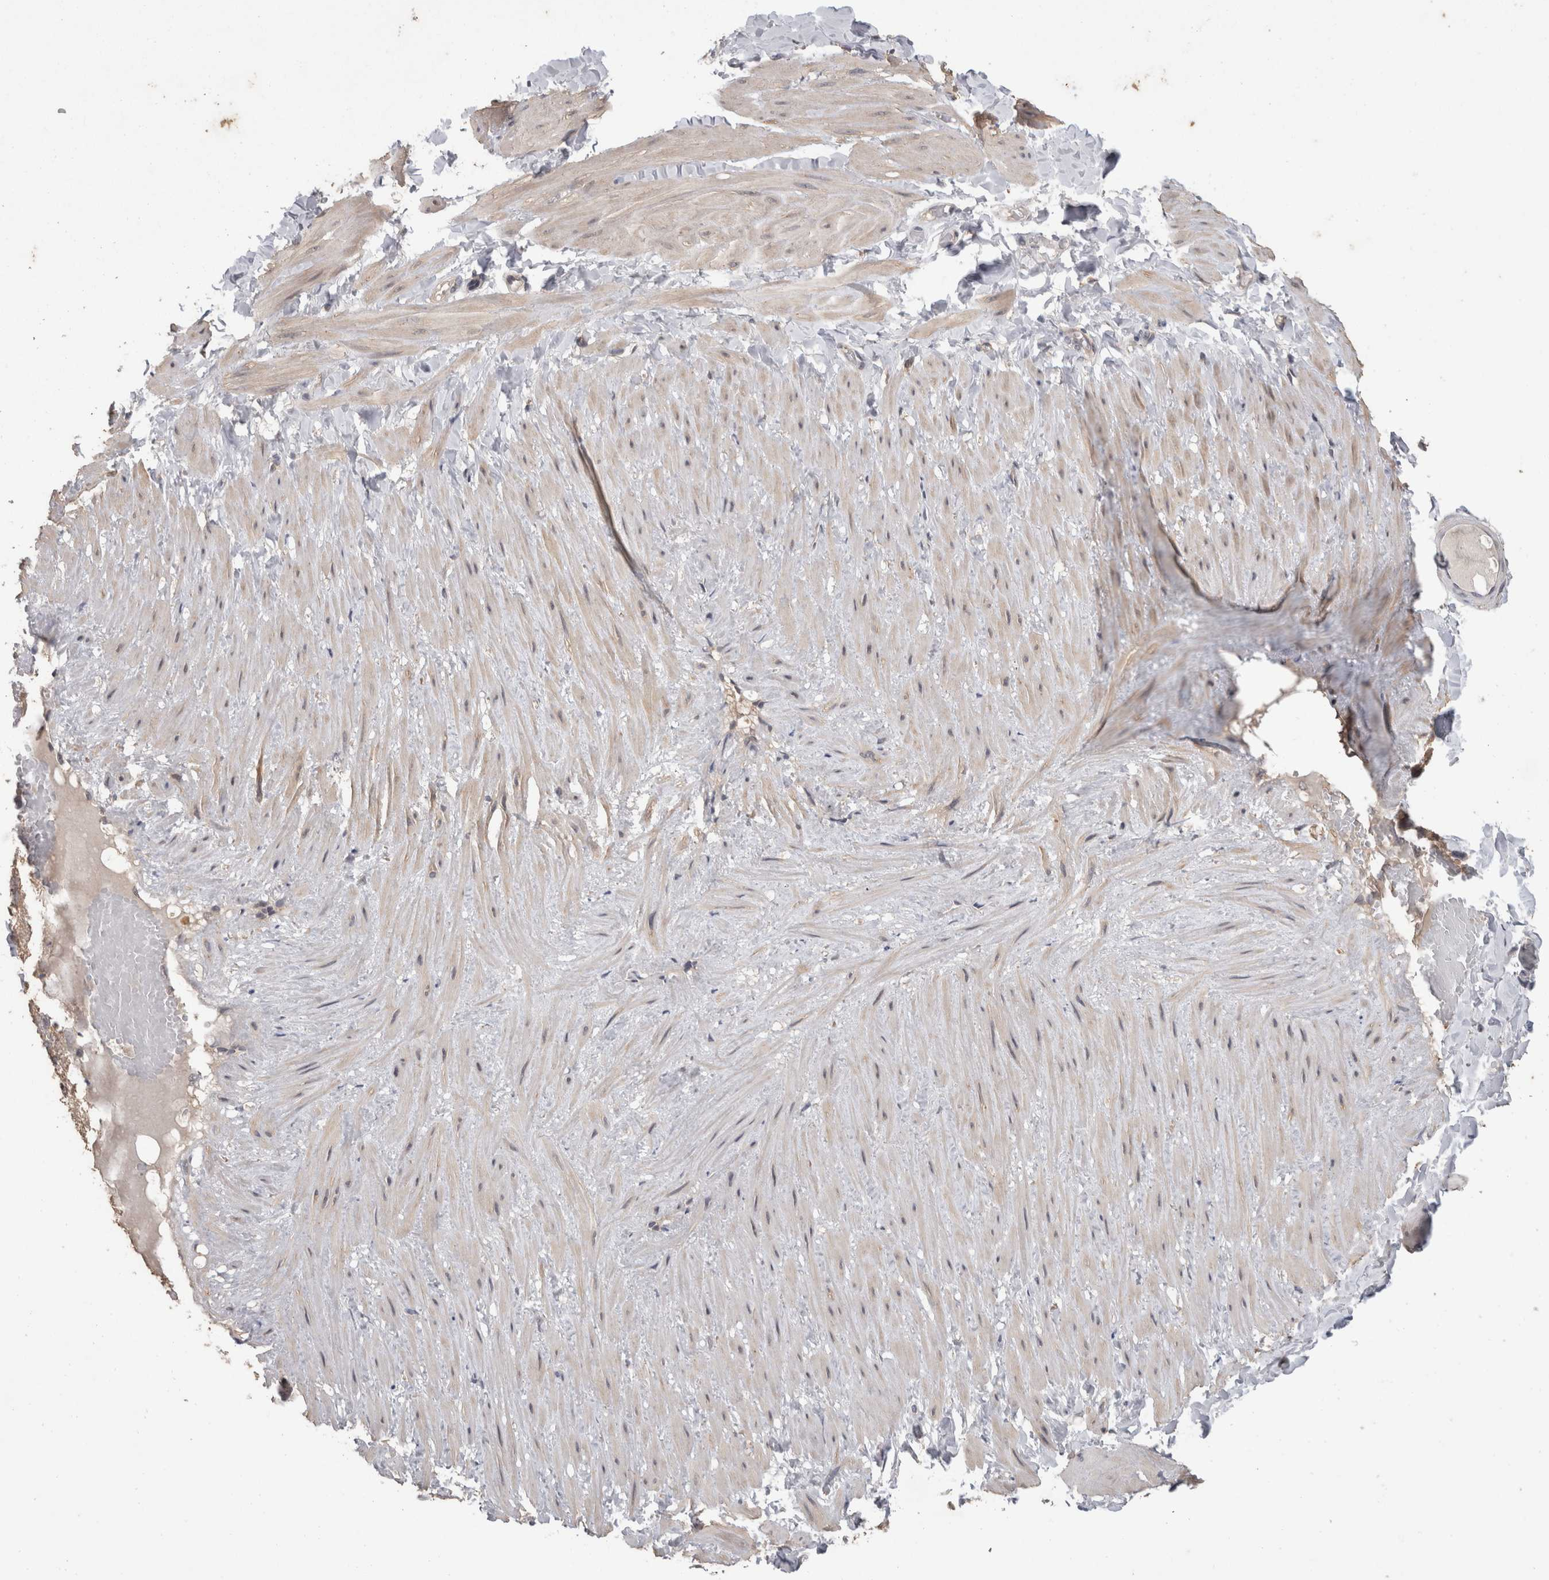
{"staining": {"intensity": "moderate", "quantity": "25%-75%", "location": "cytoplasmic/membranous"}, "tissue": "adipose tissue", "cell_type": "Adipocytes", "image_type": "normal", "snomed": [{"axis": "morphology", "description": "Normal tissue, NOS"}, {"axis": "topography", "description": "Adipose tissue"}, {"axis": "topography", "description": "Vascular tissue"}, {"axis": "topography", "description": "Peripheral nerve tissue"}], "caption": "This micrograph shows immunohistochemistry (IHC) staining of benign human adipose tissue, with medium moderate cytoplasmic/membranous staining in approximately 25%-75% of adipocytes.", "gene": "FHOD3", "patient": {"sex": "male", "age": 25}}